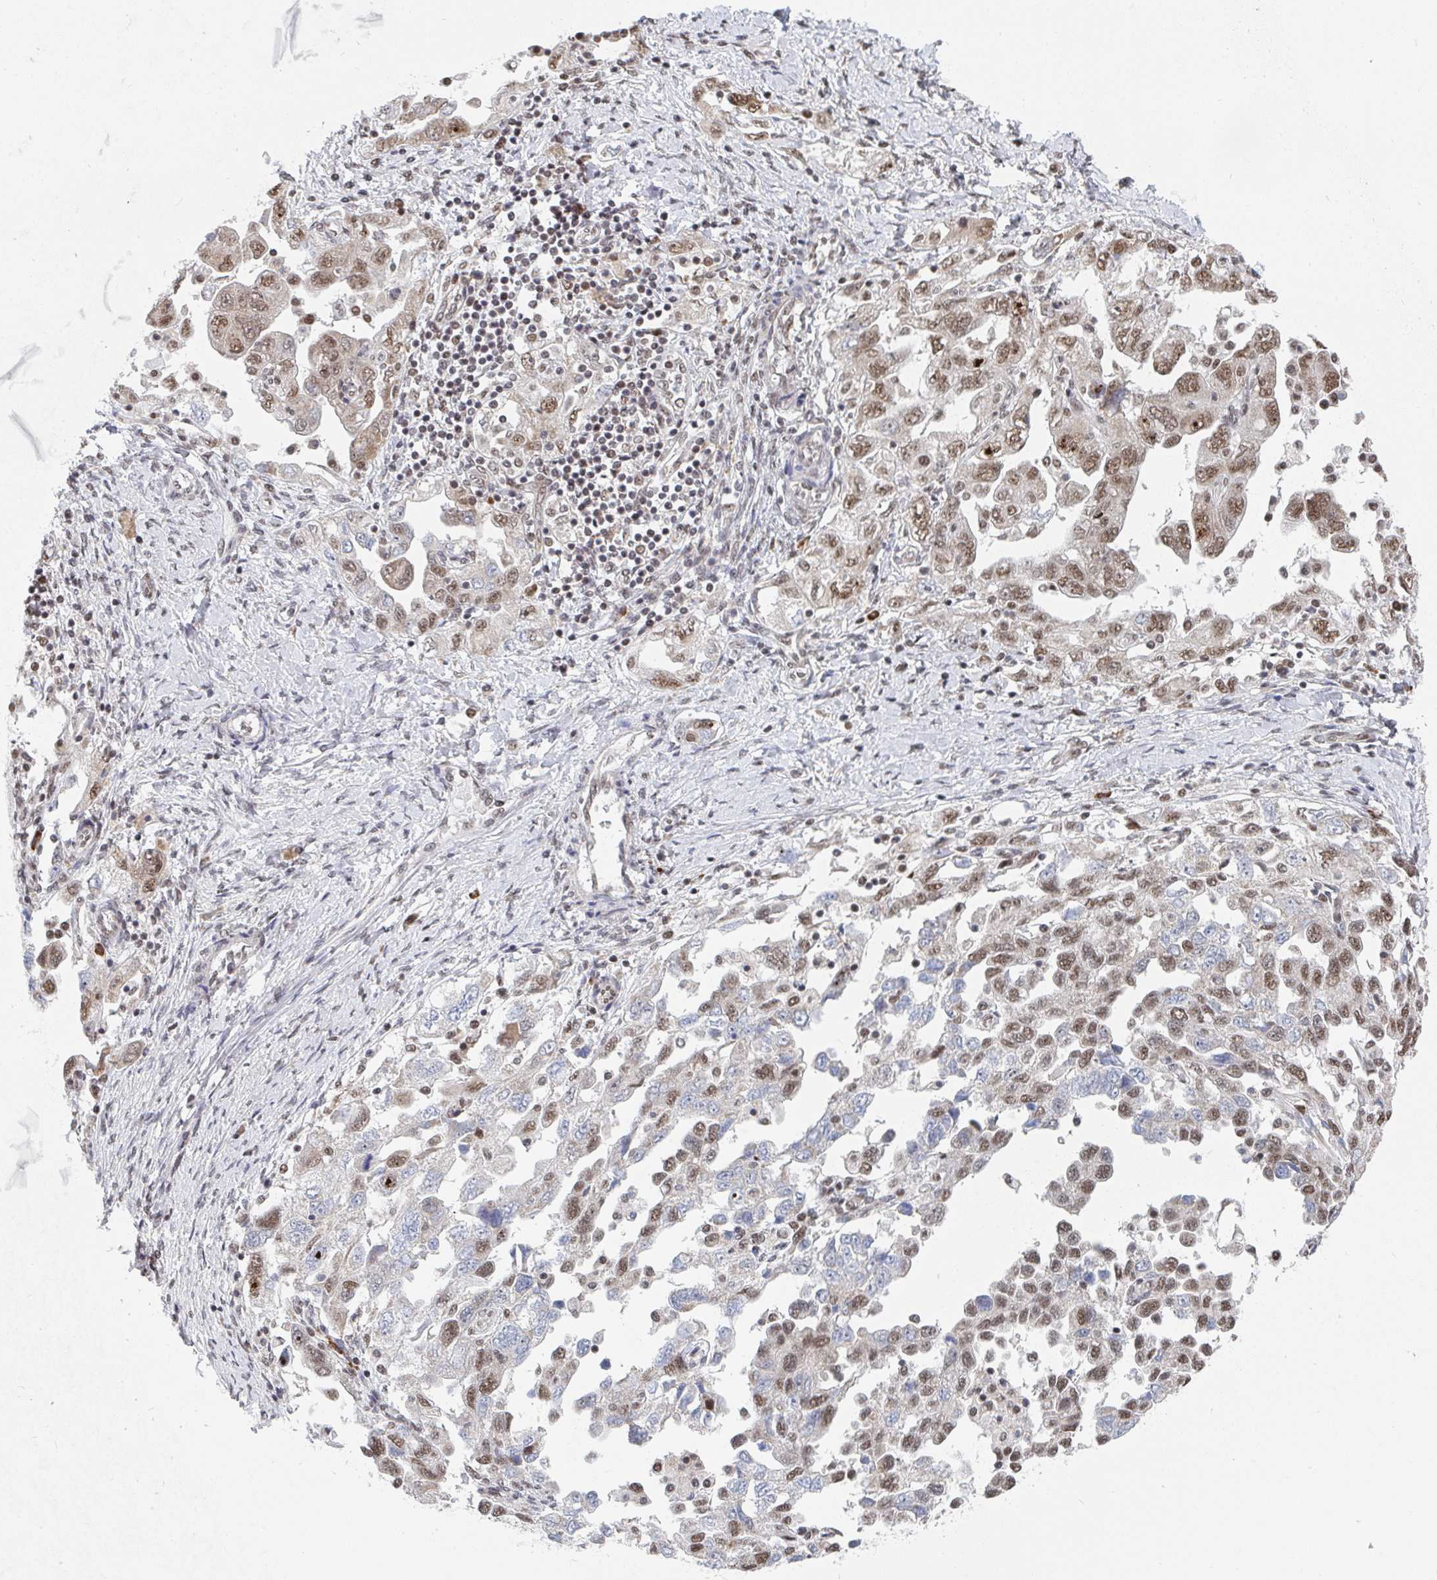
{"staining": {"intensity": "moderate", "quantity": "<25%", "location": "nuclear"}, "tissue": "ovarian cancer", "cell_type": "Tumor cells", "image_type": "cancer", "snomed": [{"axis": "morphology", "description": "Carcinoma, NOS"}, {"axis": "morphology", "description": "Cystadenocarcinoma, serous, NOS"}, {"axis": "topography", "description": "Ovary"}], "caption": "A low amount of moderate nuclear positivity is appreciated in approximately <25% of tumor cells in serous cystadenocarcinoma (ovarian) tissue. Nuclei are stained in blue.", "gene": "MBNL1", "patient": {"sex": "female", "age": 69}}